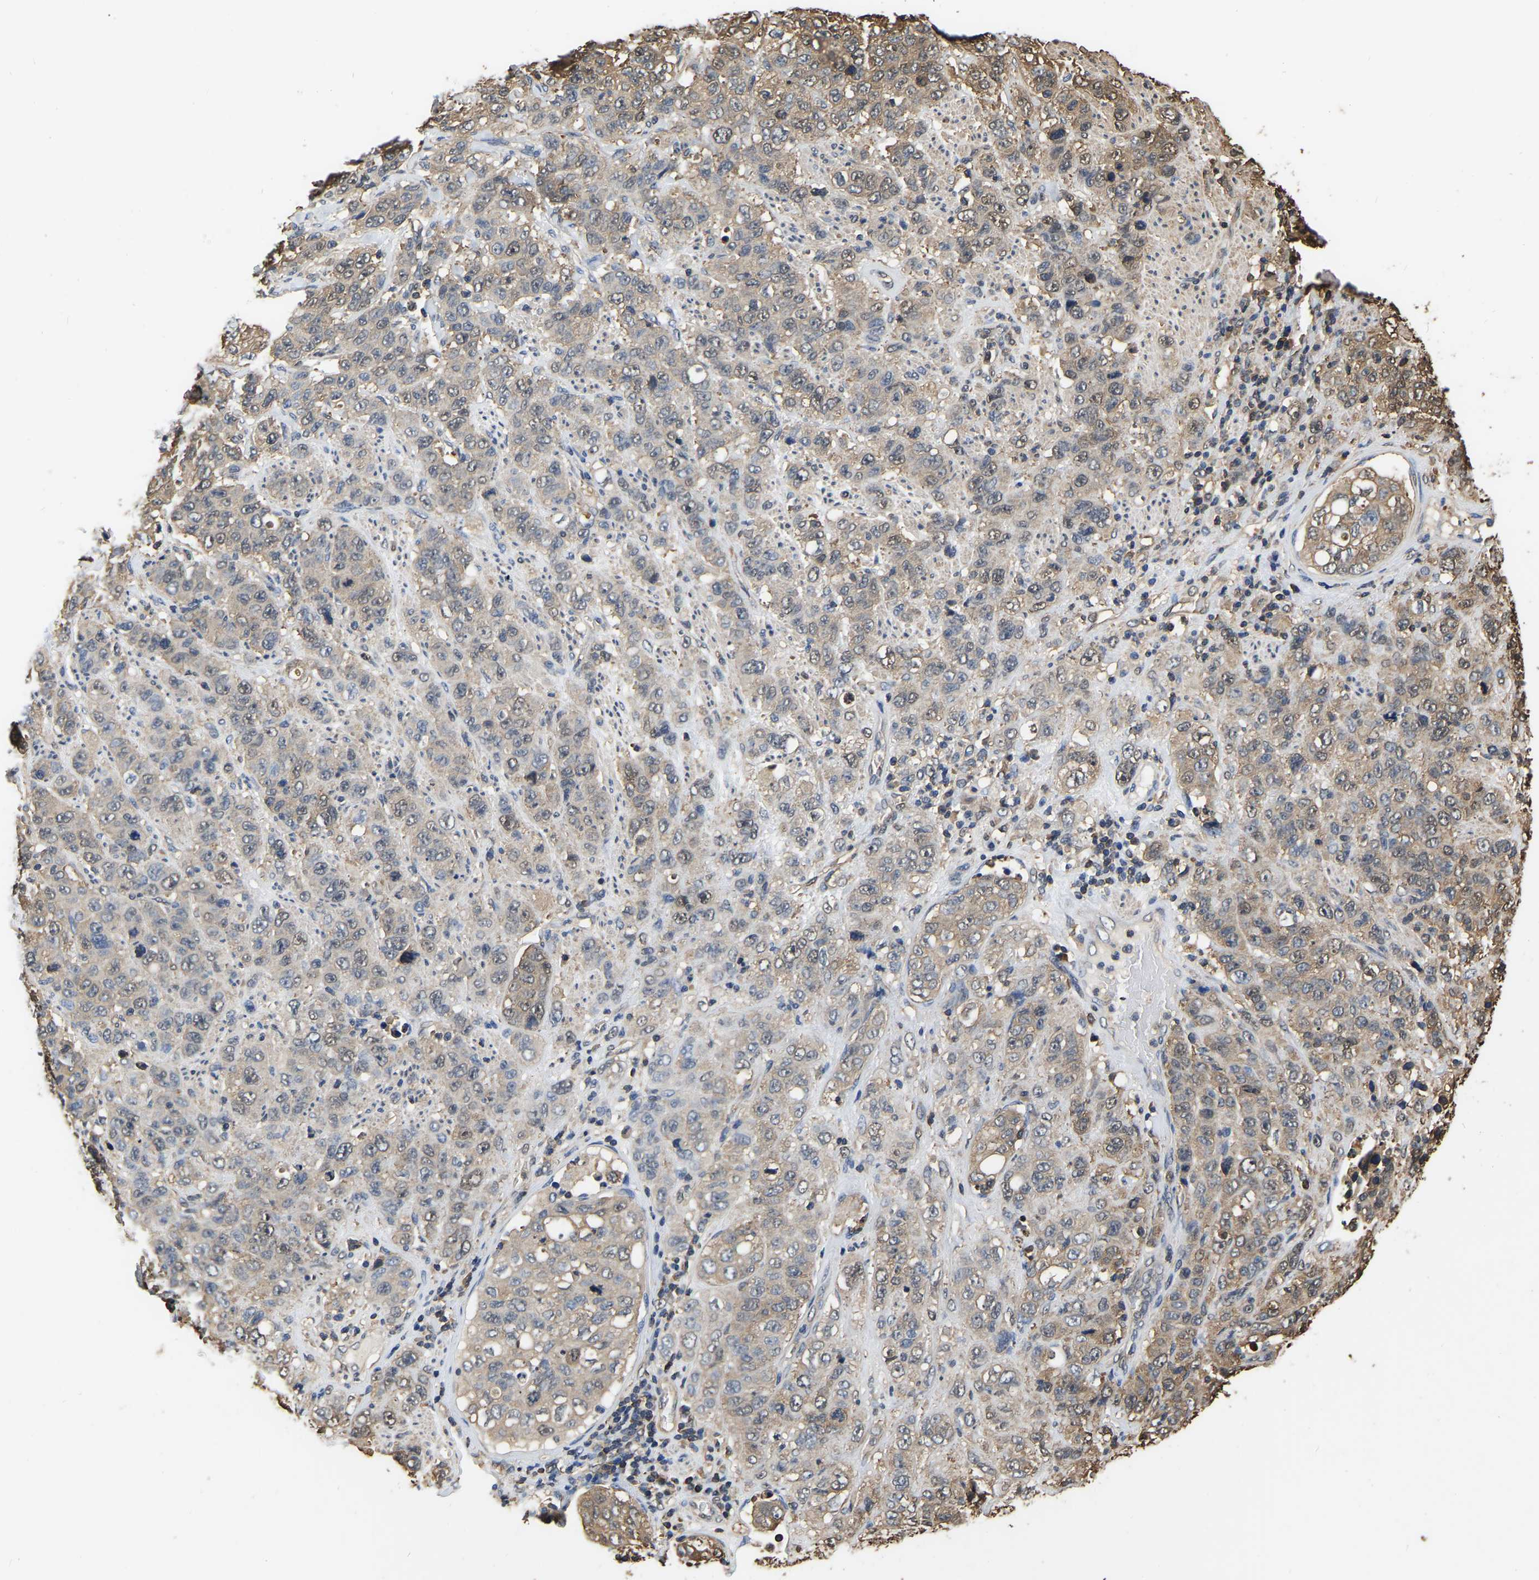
{"staining": {"intensity": "moderate", "quantity": "<25%", "location": "cytoplasmic/membranous"}, "tissue": "stomach cancer", "cell_type": "Tumor cells", "image_type": "cancer", "snomed": [{"axis": "morphology", "description": "Adenocarcinoma, NOS"}, {"axis": "topography", "description": "Stomach"}], "caption": "Protein staining of adenocarcinoma (stomach) tissue displays moderate cytoplasmic/membranous staining in about <25% of tumor cells.", "gene": "LDHB", "patient": {"sex": "male", "age": 48}}